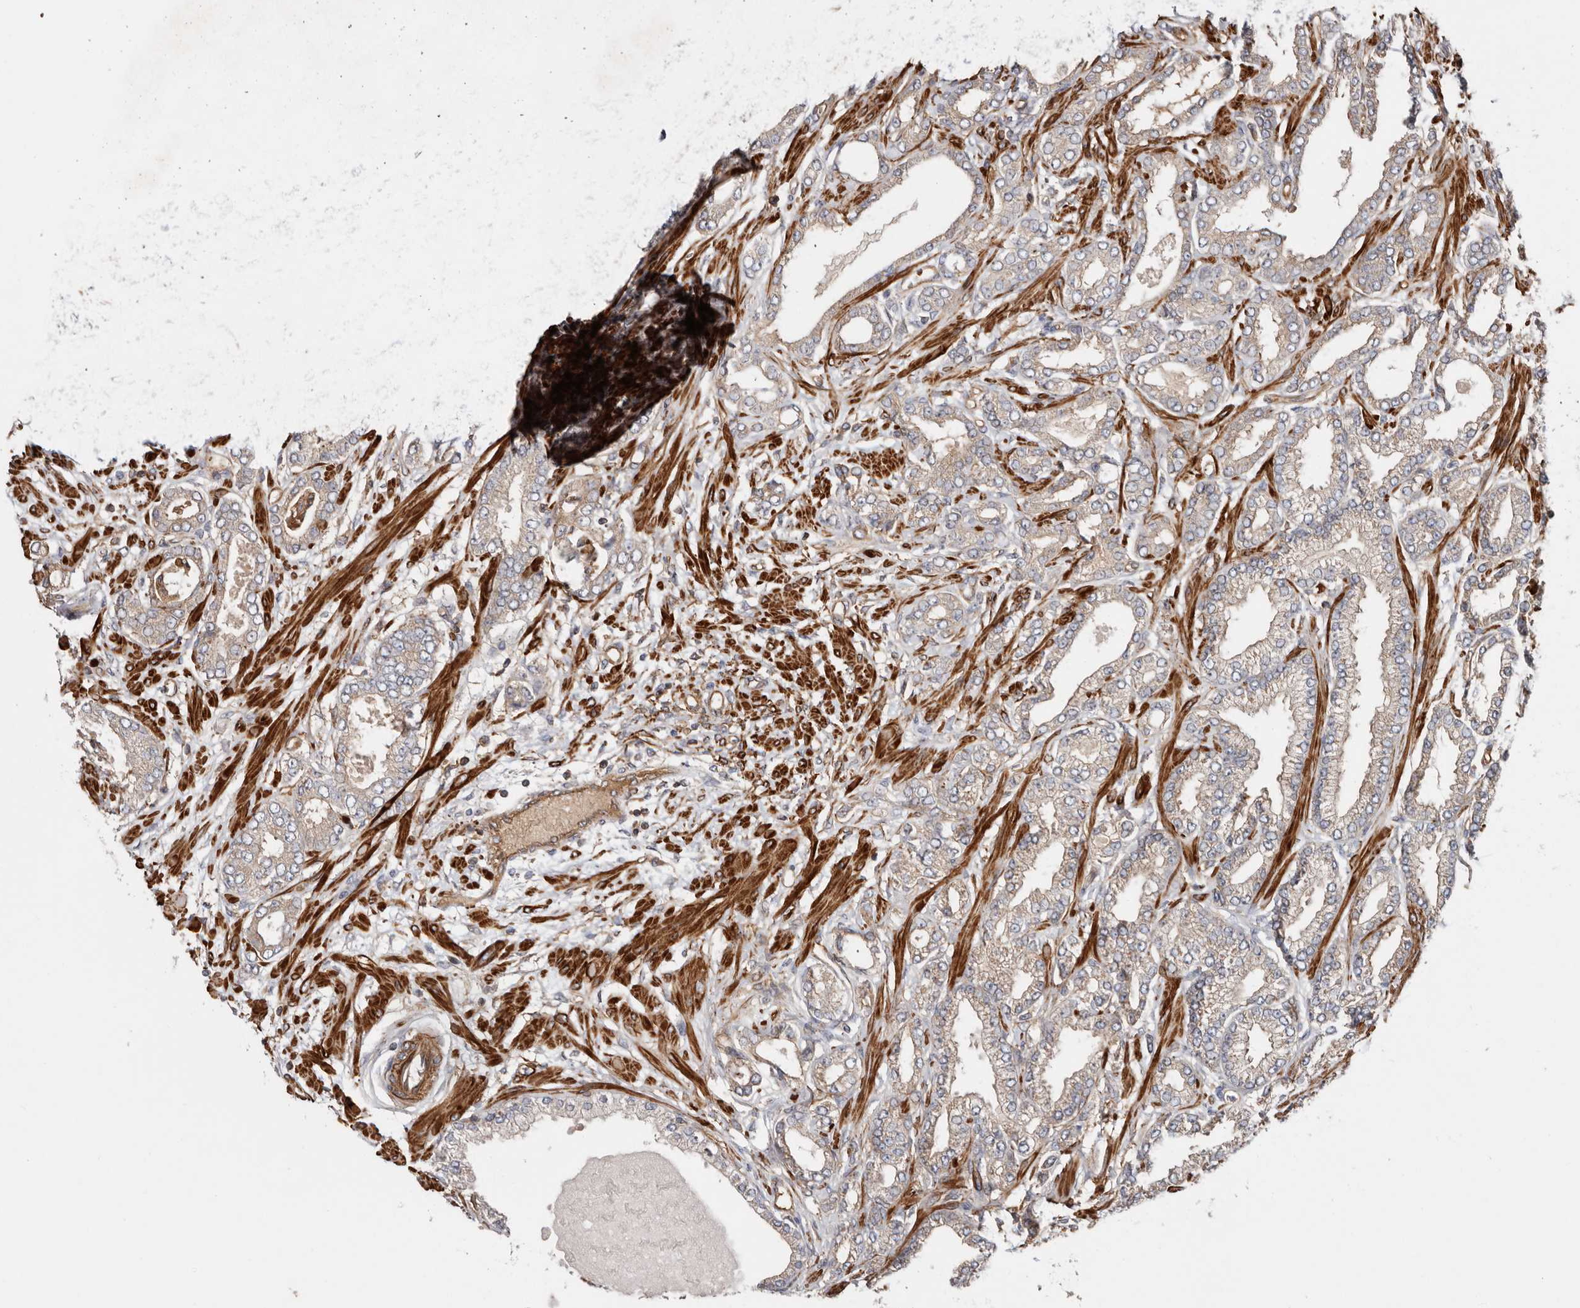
{"staining": {"intensity": "moderate", "quantity": "25%-75%", "location": "cytoplasmic/membranous"}, "tissue": "prostate cancer", "cell_type": "Tumor cells", "image_type": "cancer", "snomed": [{"axis": "morphology", "description": "Adenocarcinoma, Low grade"}, {"axis": "topography", "description": "Prostate"}], "caption": "Adenocarcinoma (low-grade) (prostate) was stained to show a protein in brown. There is medium levels of moderate cytoplasmic/membranous staining in approximately 25%-75% of tumor cells.", "gene": "TMC7", "patient": {"sex": "male", "age": 63}}